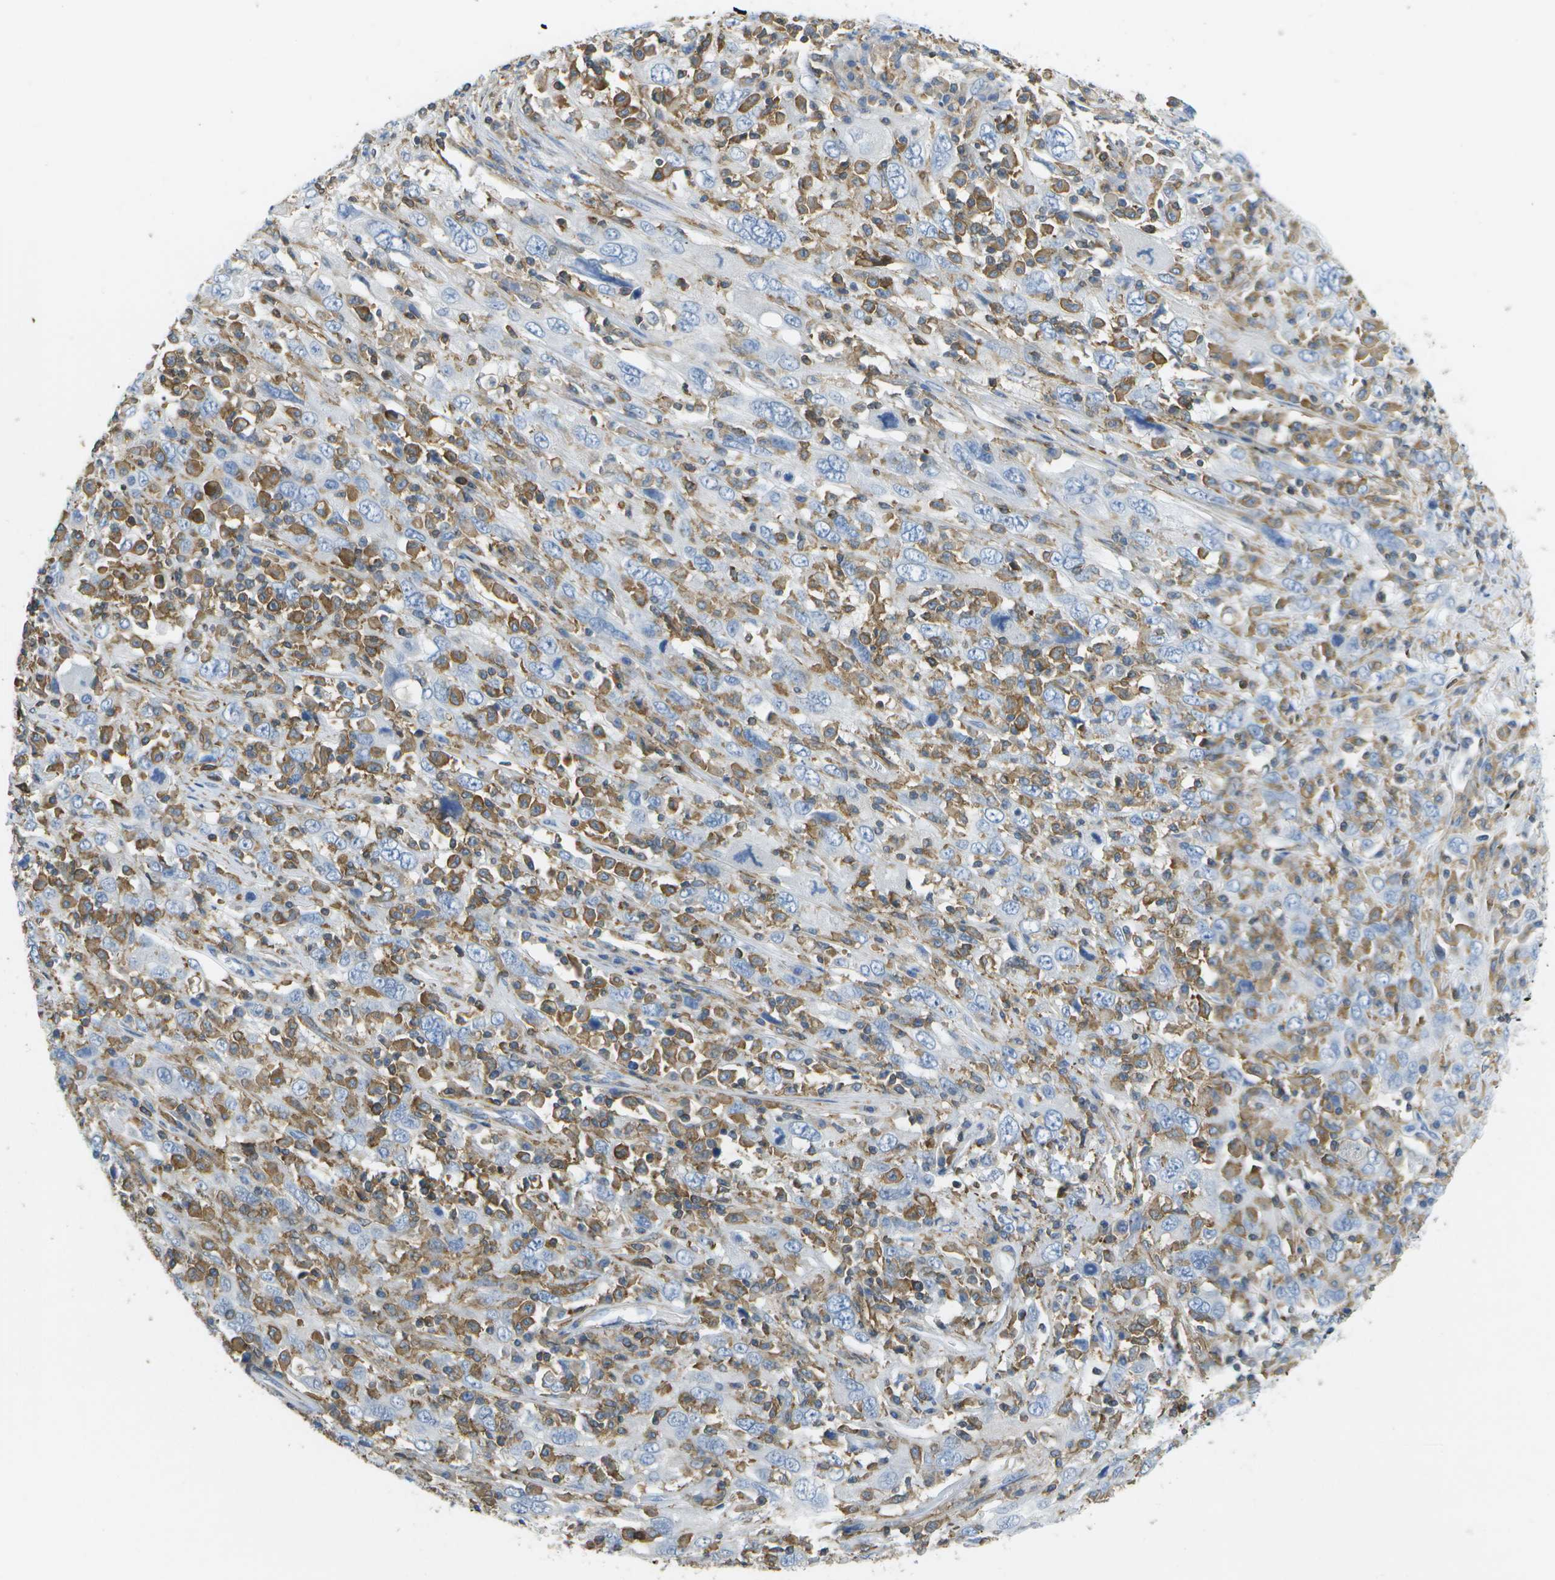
{"staining": {"intensity": "negative", "quantity": "none", "location": "none"}, "tissue": "cervical cancer", "cell_type": "Tumor cells", "image_type": "cancer", "snomed": [{"axis": "morphology", "description": "Squamous cell carcinoma, NOS"}, {"axis": "topography", "description": "Cervix"}], "caption": "Tumor cells are negative for protein expression in human cervical squamous cell carcinoma.", "gene": "RCSD1", "patient": {"sex": "female", "age": 46}}